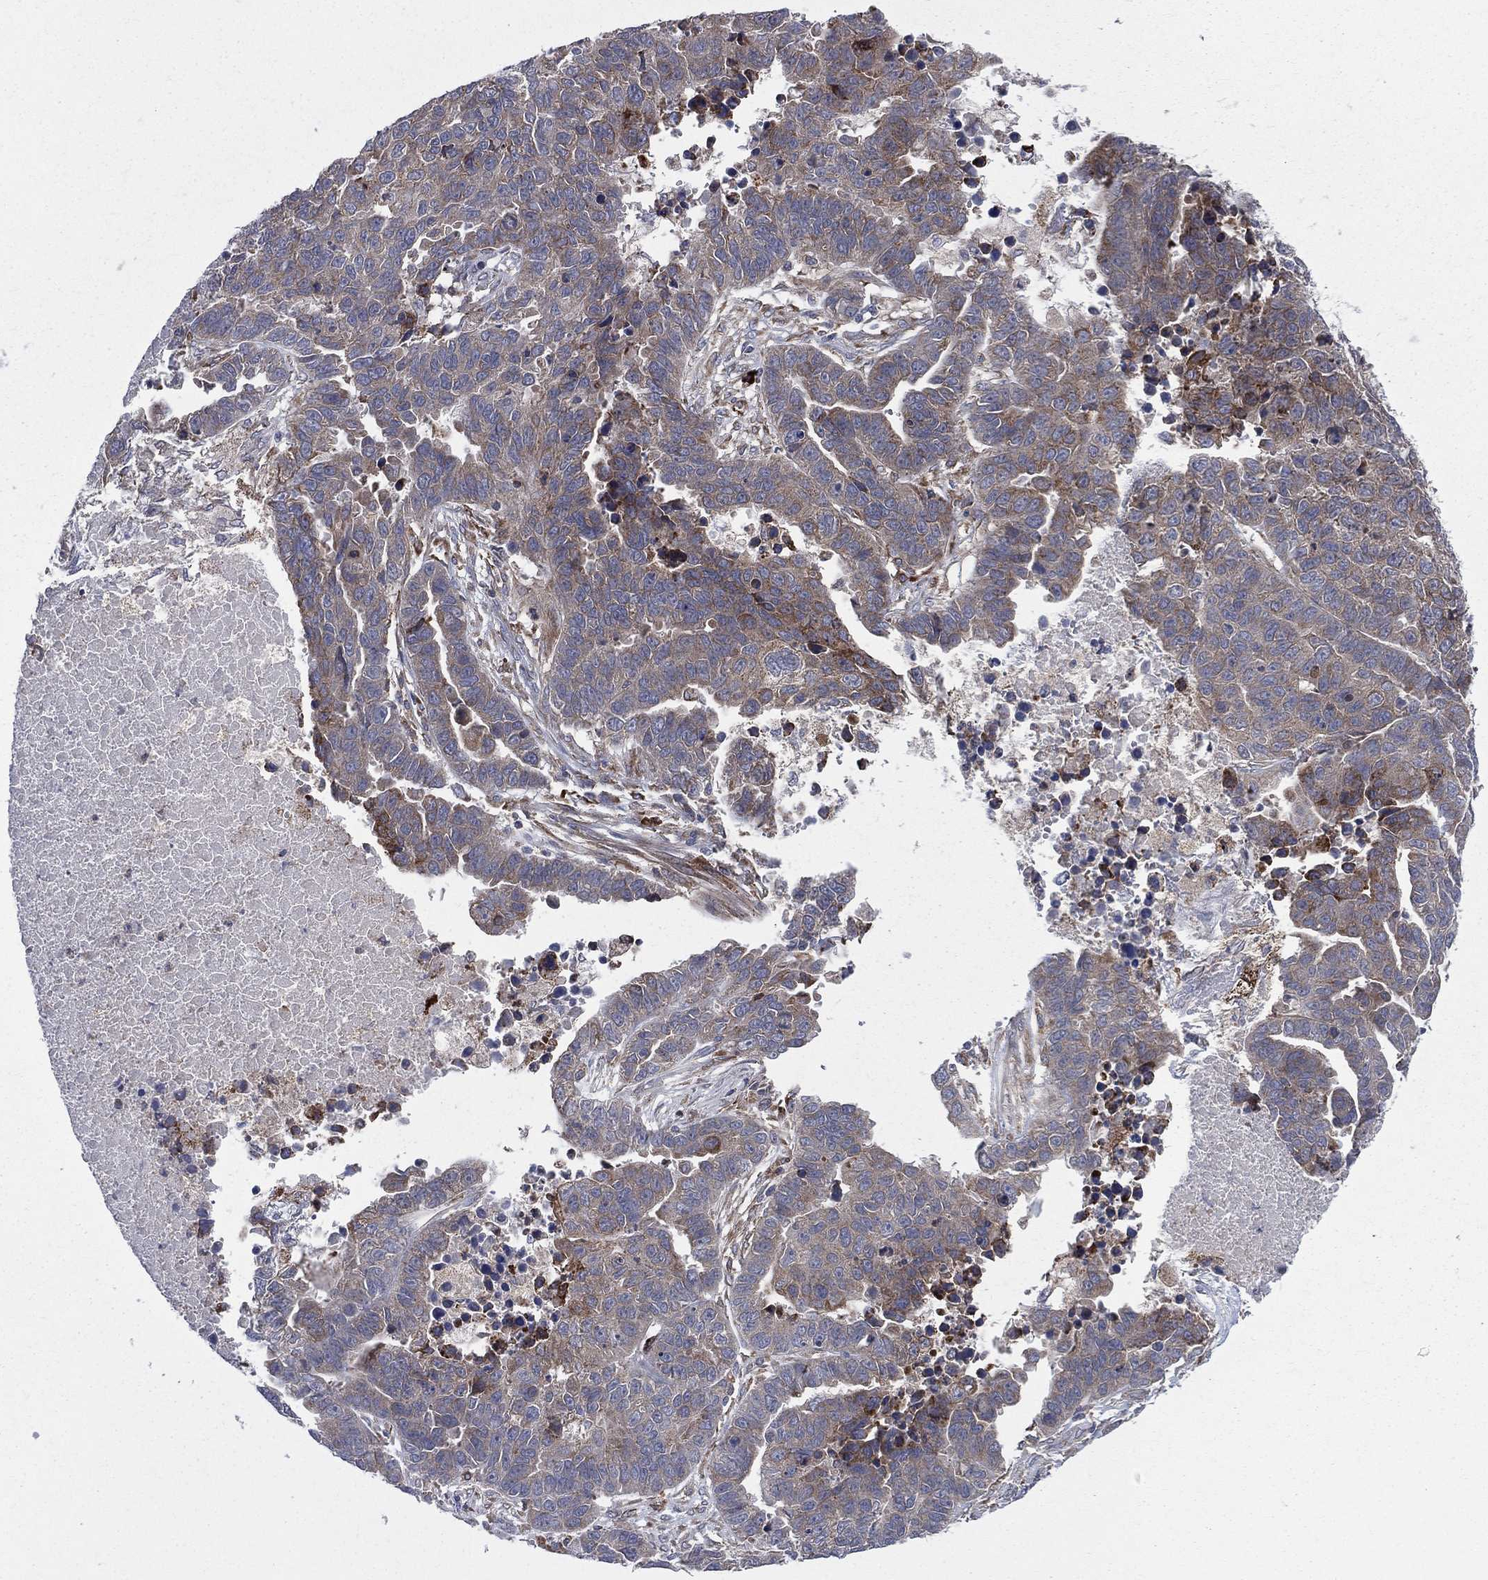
{"staining": {"intensity": "moderate", "quantity": "<25%", "location": "cytoplasmic/membranous"}, "tissue": "ovarian cancer", "cell_type": "Tumor cells", "image_type": "cancer", "snomed": [{"axis": "morphology", "description": "Cystadenocarcinoma, serous, NOS"}, {"axis": "topography", "description": "Ovary"}], "caption": "Ovarian cancer stained with immunohistochemistry (IHC) shows moderate cytoplasmic/membranous positivity in about <25% of tumor cells.", "gene": "CCDC159", "patient": {"sex": "female", "age": 87}}